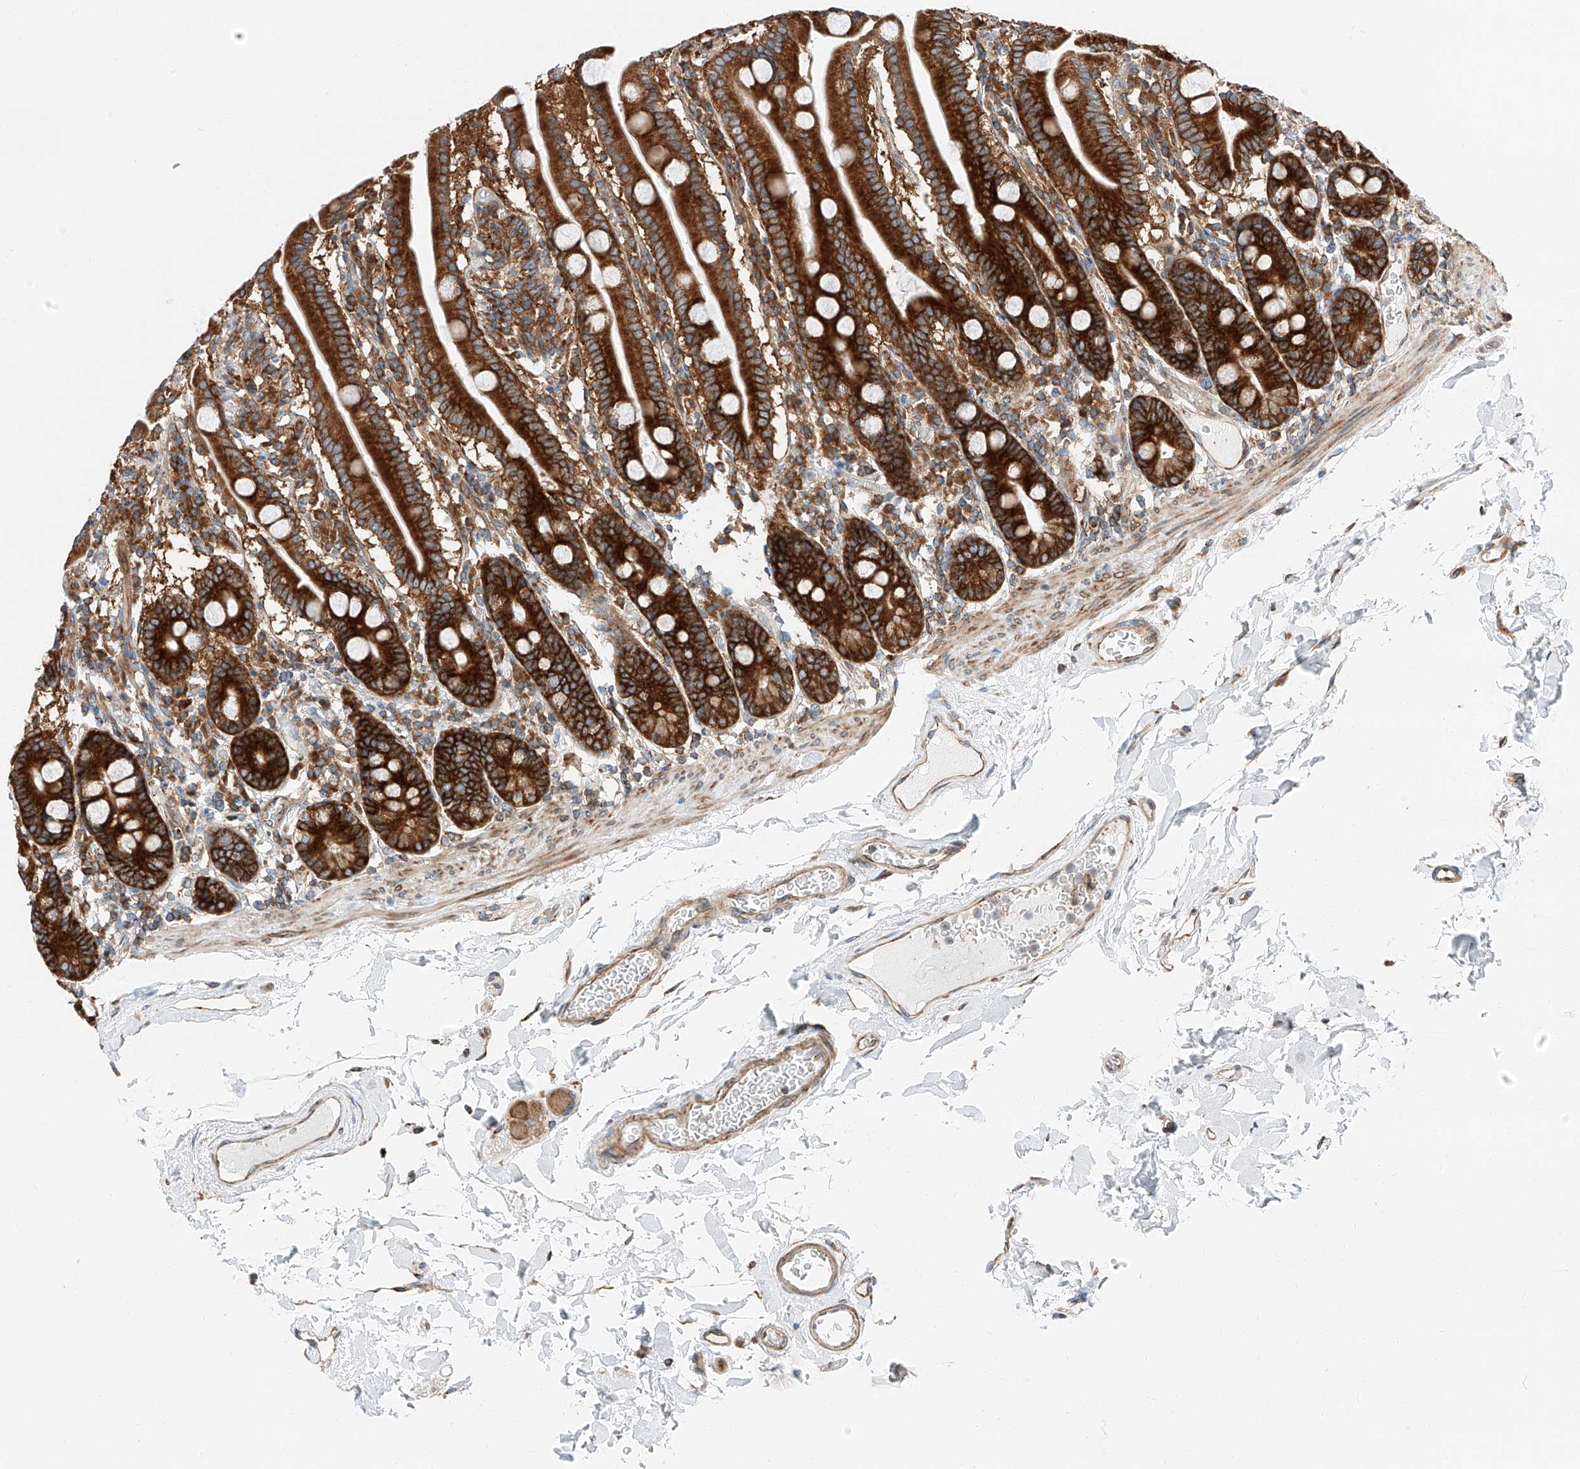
{"staining": {"intensity": "strong", "quantity": ">75%", "location": "cytoplasmic/membranous"}, "tissue": "duodenum", "cell_type": "Glandular cells", "image_type": "normal", "snomed": [{"axis": "morphology", "description": "Normal tissue, NOS"}, {"axis": "topography", "description": "Duodenum"}], "caption": "Glandular cells demonstrate high levels of strong cytoplasmic/membranous positivity in approximately >75% of cells in unremarkable human duodenum. (DAB (3,3'-diaminobenzidine) = brown stain, brightfield microscopy at high magnification).", "gene": "ZC3H15", "patient": {"sex": "male", "age": 55}}